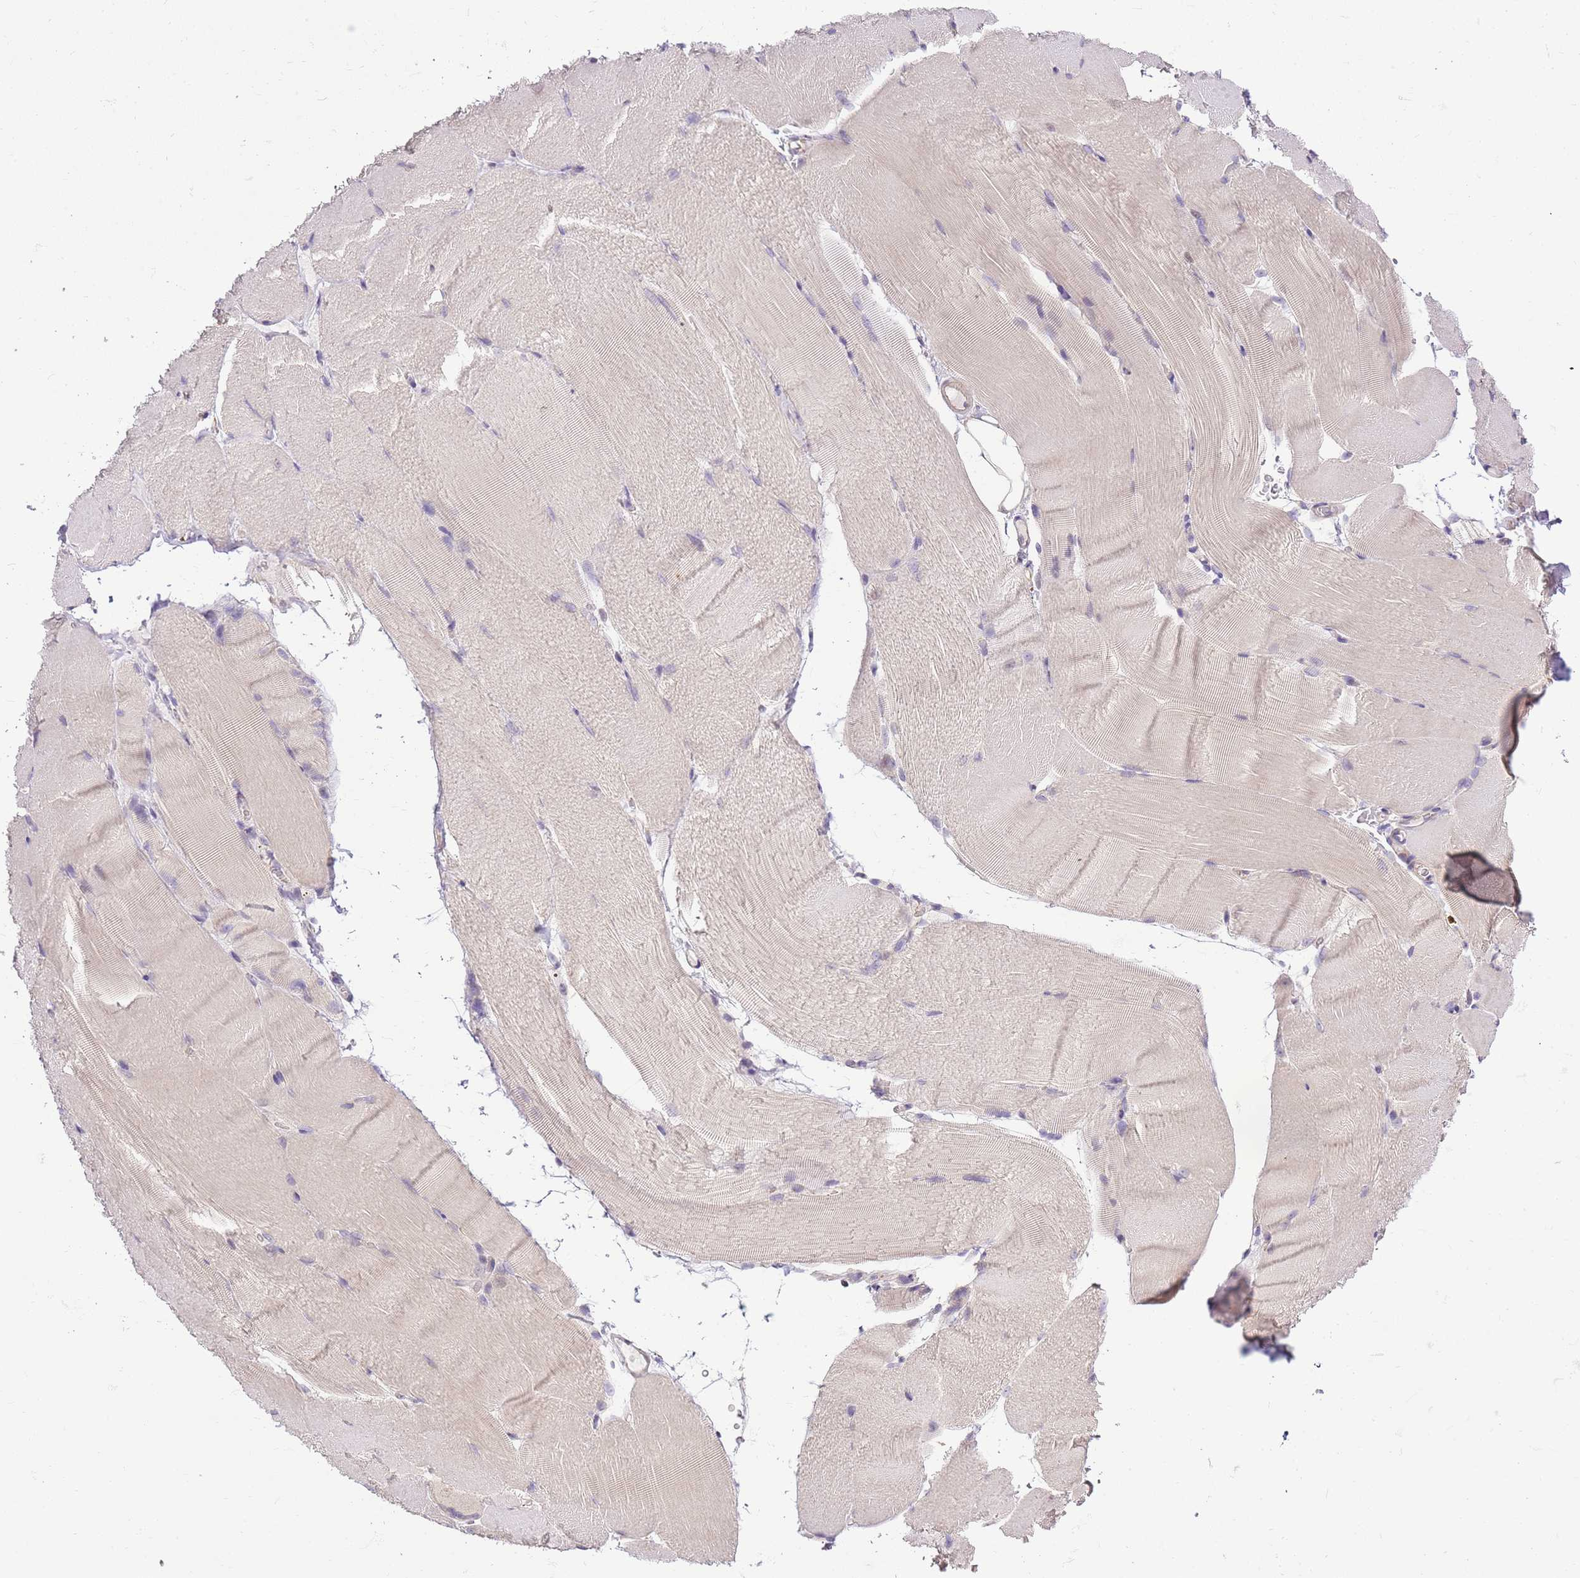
{"staining": {"intensity": "negative", "quantity": "none", "location": "none"}, "tissue": "skeletal muscle", "cell_type": "Myocytes", "image_type": "normal", "snomed": [{"axis": "morphology", "description": "Normal tissue, NOS"}, {"axis": "topography", "description": "Skeletal muscle"}, {"axis": "topography", "description": "Parathyroid gland"}], "caption": "Myocytes are negative for protein expression in unremarkable human skeletal muscle. The staining was performed using DAB (3,3'-diaminobenzidine) to visualize the protein expression in brown, while the nuclei were stained in blue with hematoxylin (Magnification: 20x).", "gene": "CLBA1", "patient": {"sex": "female", "age": 37}}